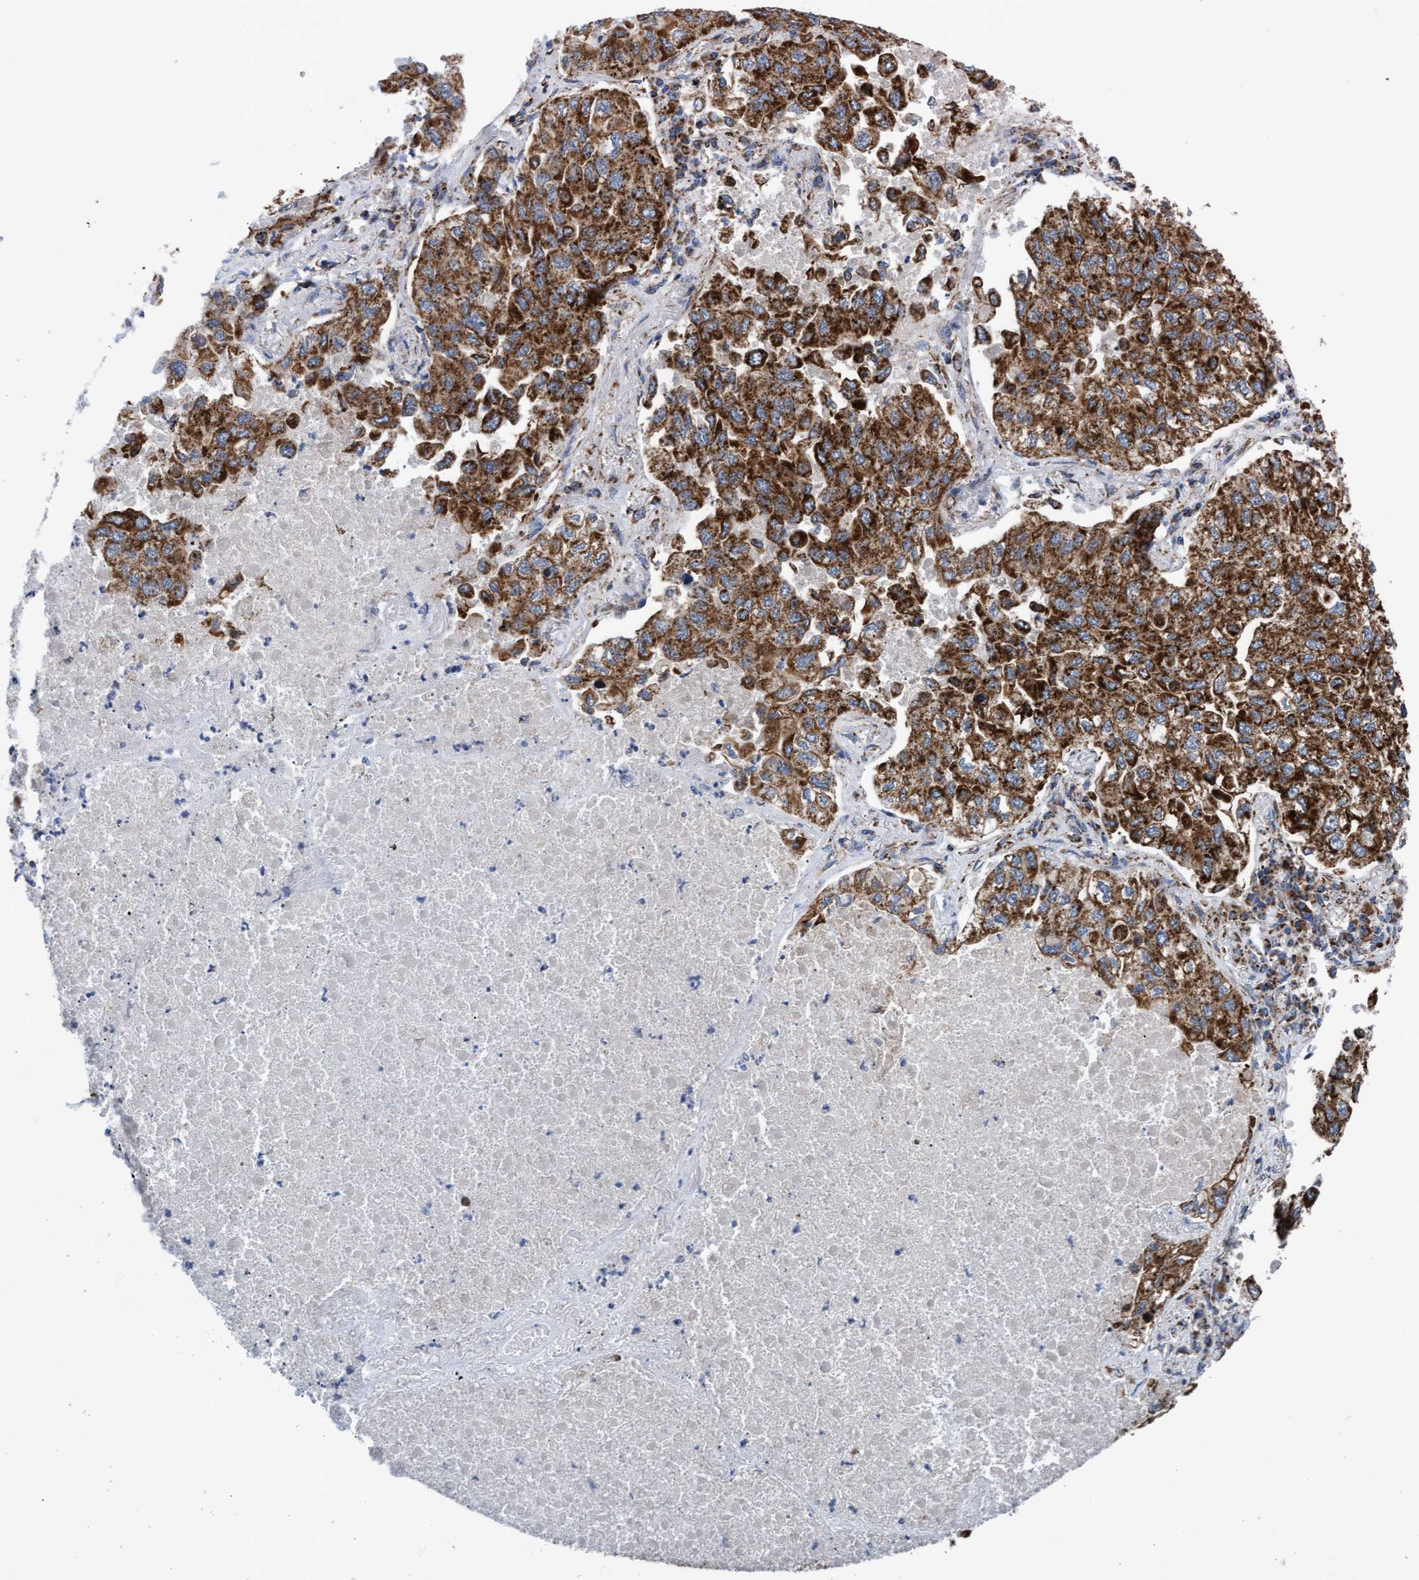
{"staining": {"intensity": "strong", "quantity": ">75%", "location": "cytoplasmic/membranous"}, "tissue": "lung cancer", "cell_type": "Tumor cells", "image_type": "cancer", "snomed": [{"axis": "morphology", "description": "Inflammation, NOS"}, {"axis": "morphology", "description": "Adenocarcinoma, NOS"}, {"axis": "topography", "description": "Lung"}], "caption": "Human lung cancer (adenocarcinoma) stained with a brown dye displays strong cytoplasmic/membranous positive staining in approximately >75% of tumor cells.", "gene": "MRPL38", "patient": {"sex": "male", "age": 63}}